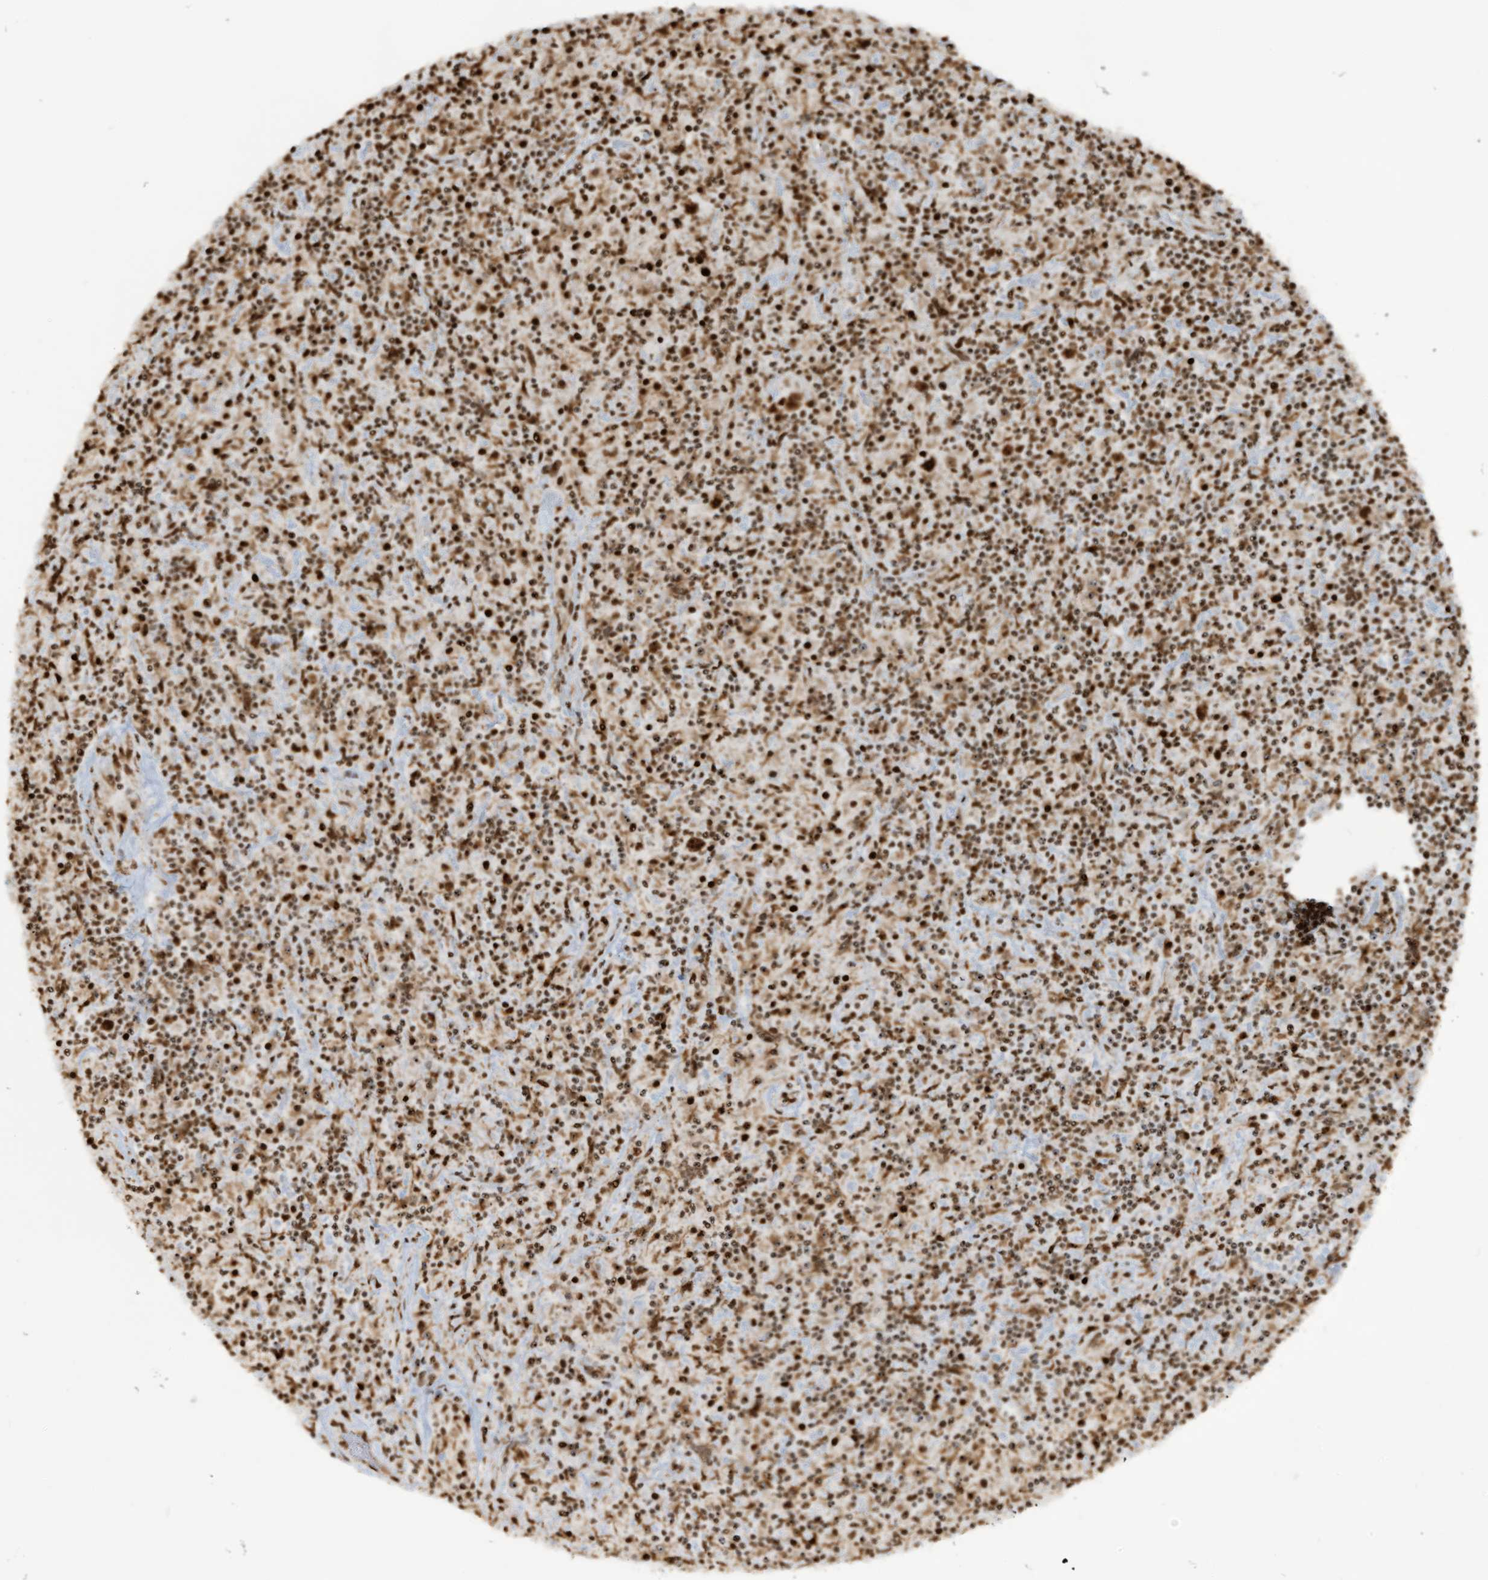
{"staining": {"intensity": "strong", "quantity": ">75%", "location": "nuclear"}, "tissue": "lymphoma", "cell_type": "Tumor cells", "image_type": "cancer", "snomed": [{"axis": "morphology", "description": "Hodgkin's disease, NOS"}, {"axis": "topography", "description": "Lymph node"}], "caption": "Lymphoma stained for a protein reveals strong nuclear positivity in tumor cells.", "gene": "LBH", "patient": {"sex": "male", "age": 70}}